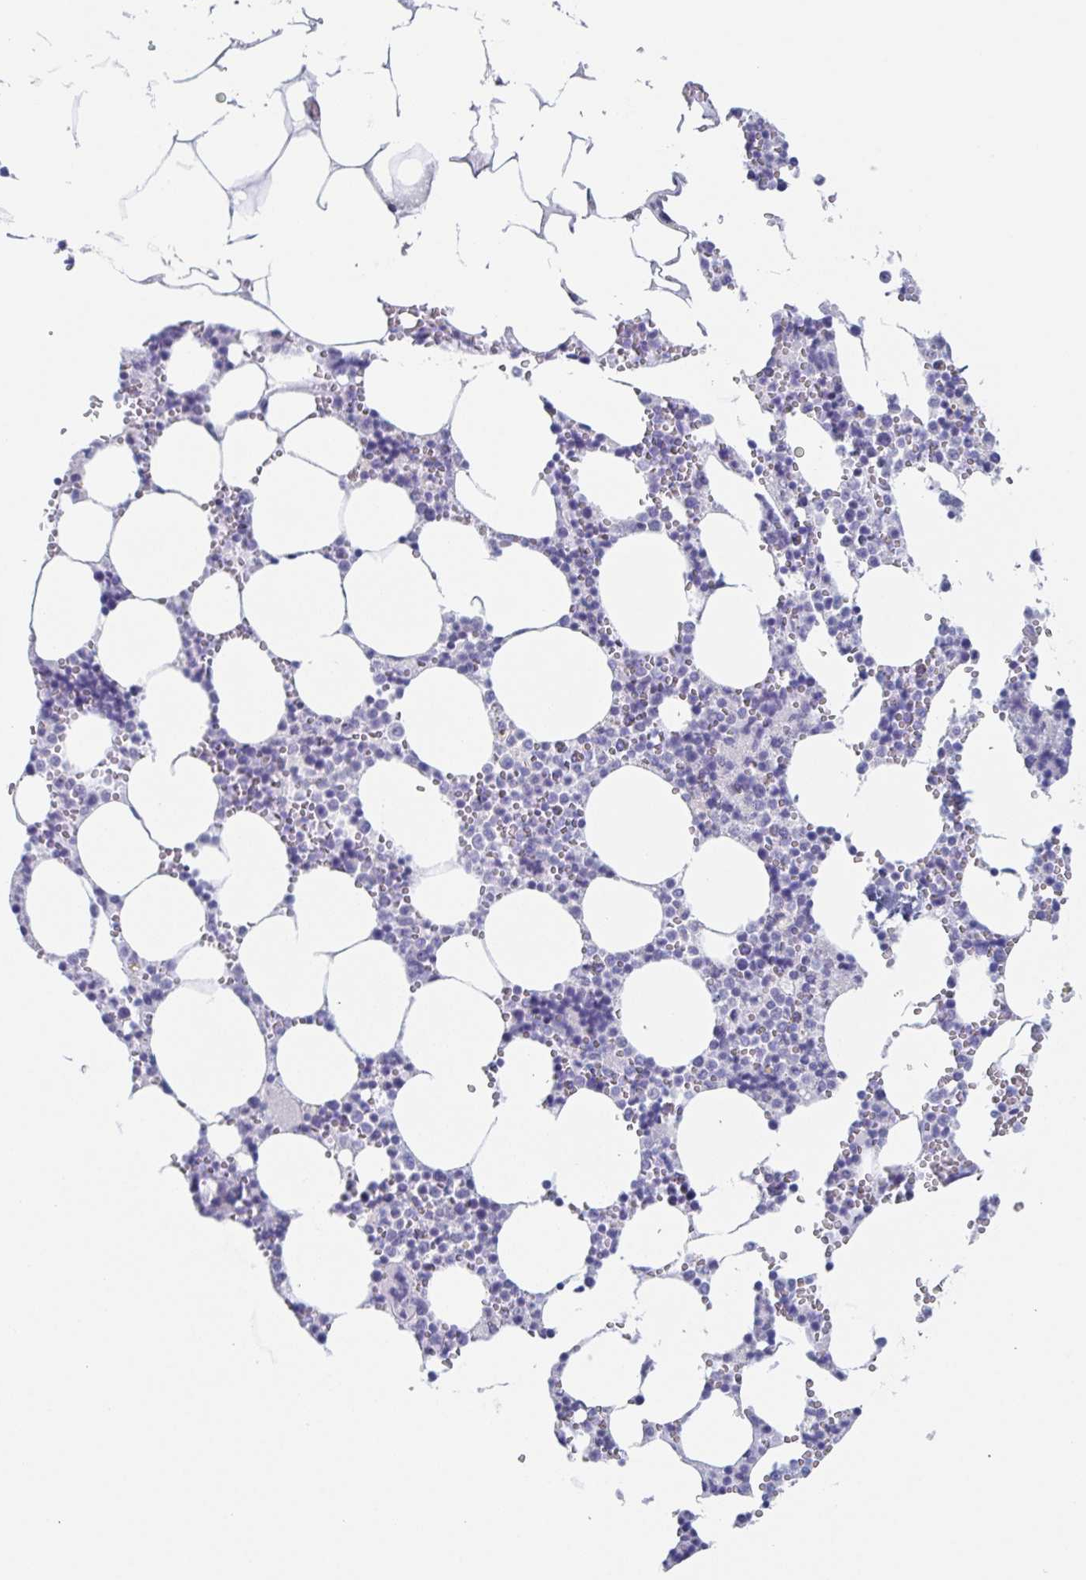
{"staining": {"intensity": "negative", "quantity": "none", "location": "none"}, "tissue": "bone marrow", "cell_type": "Hematopoietic cells", "image_type": "normal", "snomed": [{"axis": "morphology", "description": "Normal tissue, NOS"}, {"axis": "topography", "description": "Bone marrow"}], "caption": "Immunohistochemistry of normal bone marrow displays no expression in hematopoietic cells. (DAB (3,3'-diaminobenzidine) immunohistochemistry with hematoxylin counter stain).", "gene": "ZFP64", "patient": {"sex": "male", "age": 54}}